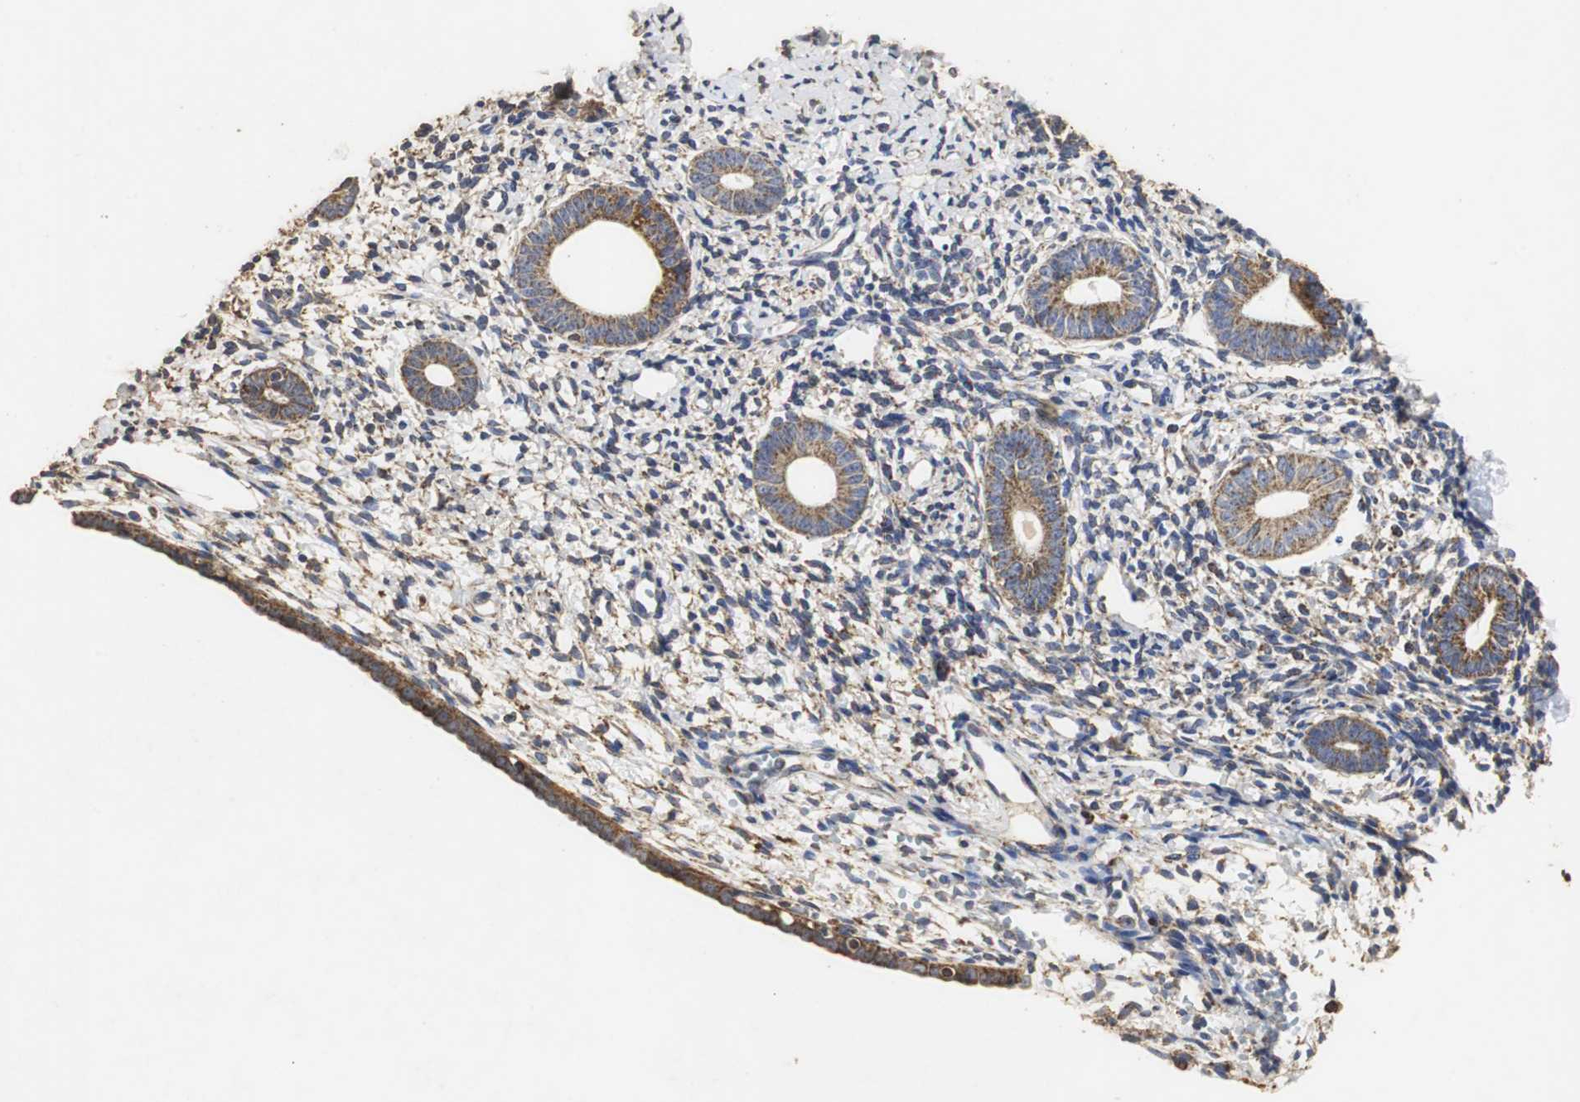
{"staining": {"intensity": "moderate", "quantity": "<25%", "location": "cytoplasmic/membranous"}, "tissue": "endometrium", "cell_type": "Cells in endometrial stroma", "image_type": "normal", "snomed": [{"axis": "morphology", "description": "Normal tissue, NOS"}, {"axis": "topography", "description": "Endometrium"}], "caption": "Immunohistochemical staining of normal human endometrium shows moderate cytoplasmic/membranous protein staining in approximately <25% of cells in endometrial stroma. (DAB IHC, brown staining for protein, blue staining for nuclei).", "gene": "HSD17B10", "patient": {"sex": "female", "age": 71}}